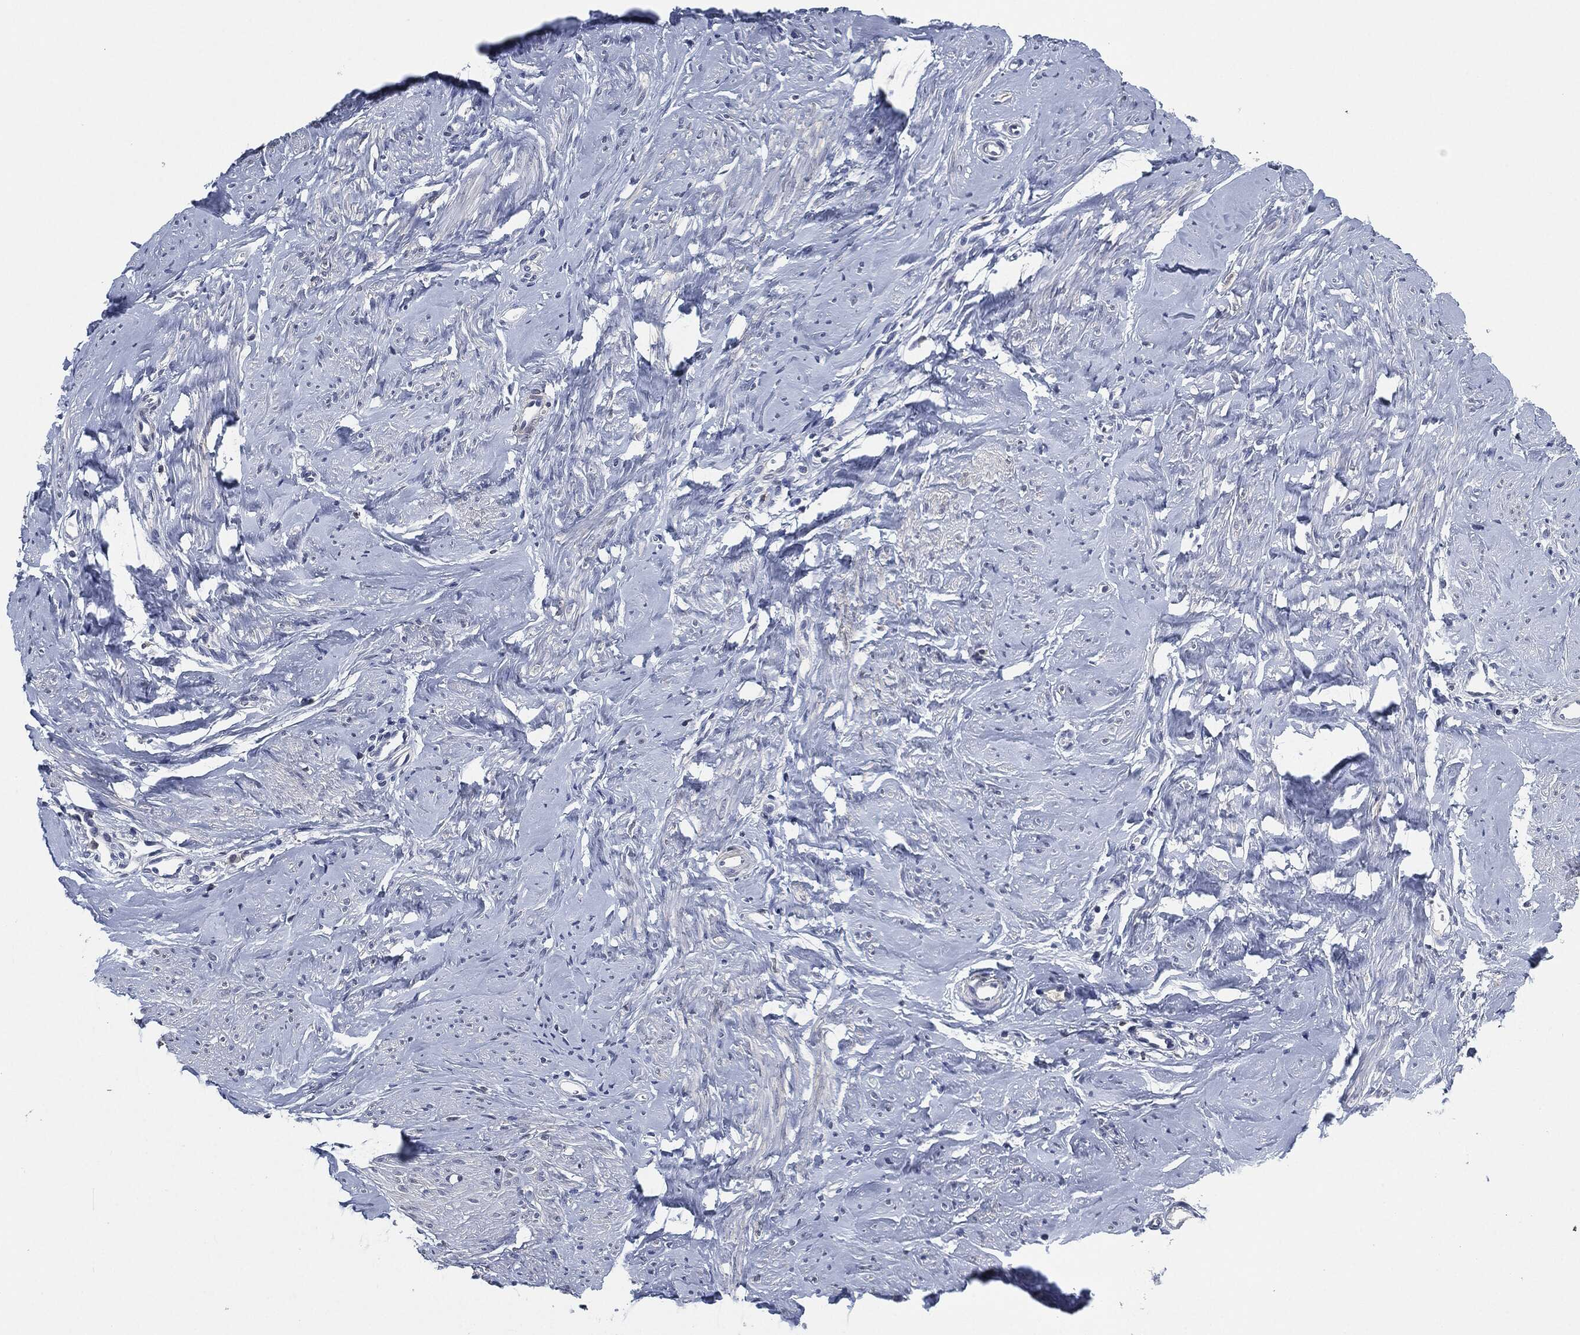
{"staining": {"intensity": "negative", "quantity": "none", "location": "none"}, "tissue": "smooth muscle", "cell_type": "Smooth muscle cells", "image_type": "normal", "snomed": [{"axis": "morphology", "description": "Normal tissue, NOS"}, {"axis": "topography", "description": "Smooth muscle"}], "caption": "Human smooth muscle stained for a protein using IHC exhibits no expression in smooth muscle cells.", "gene": "IL2RG", "patient": {"sex": "female", "age": 48}}